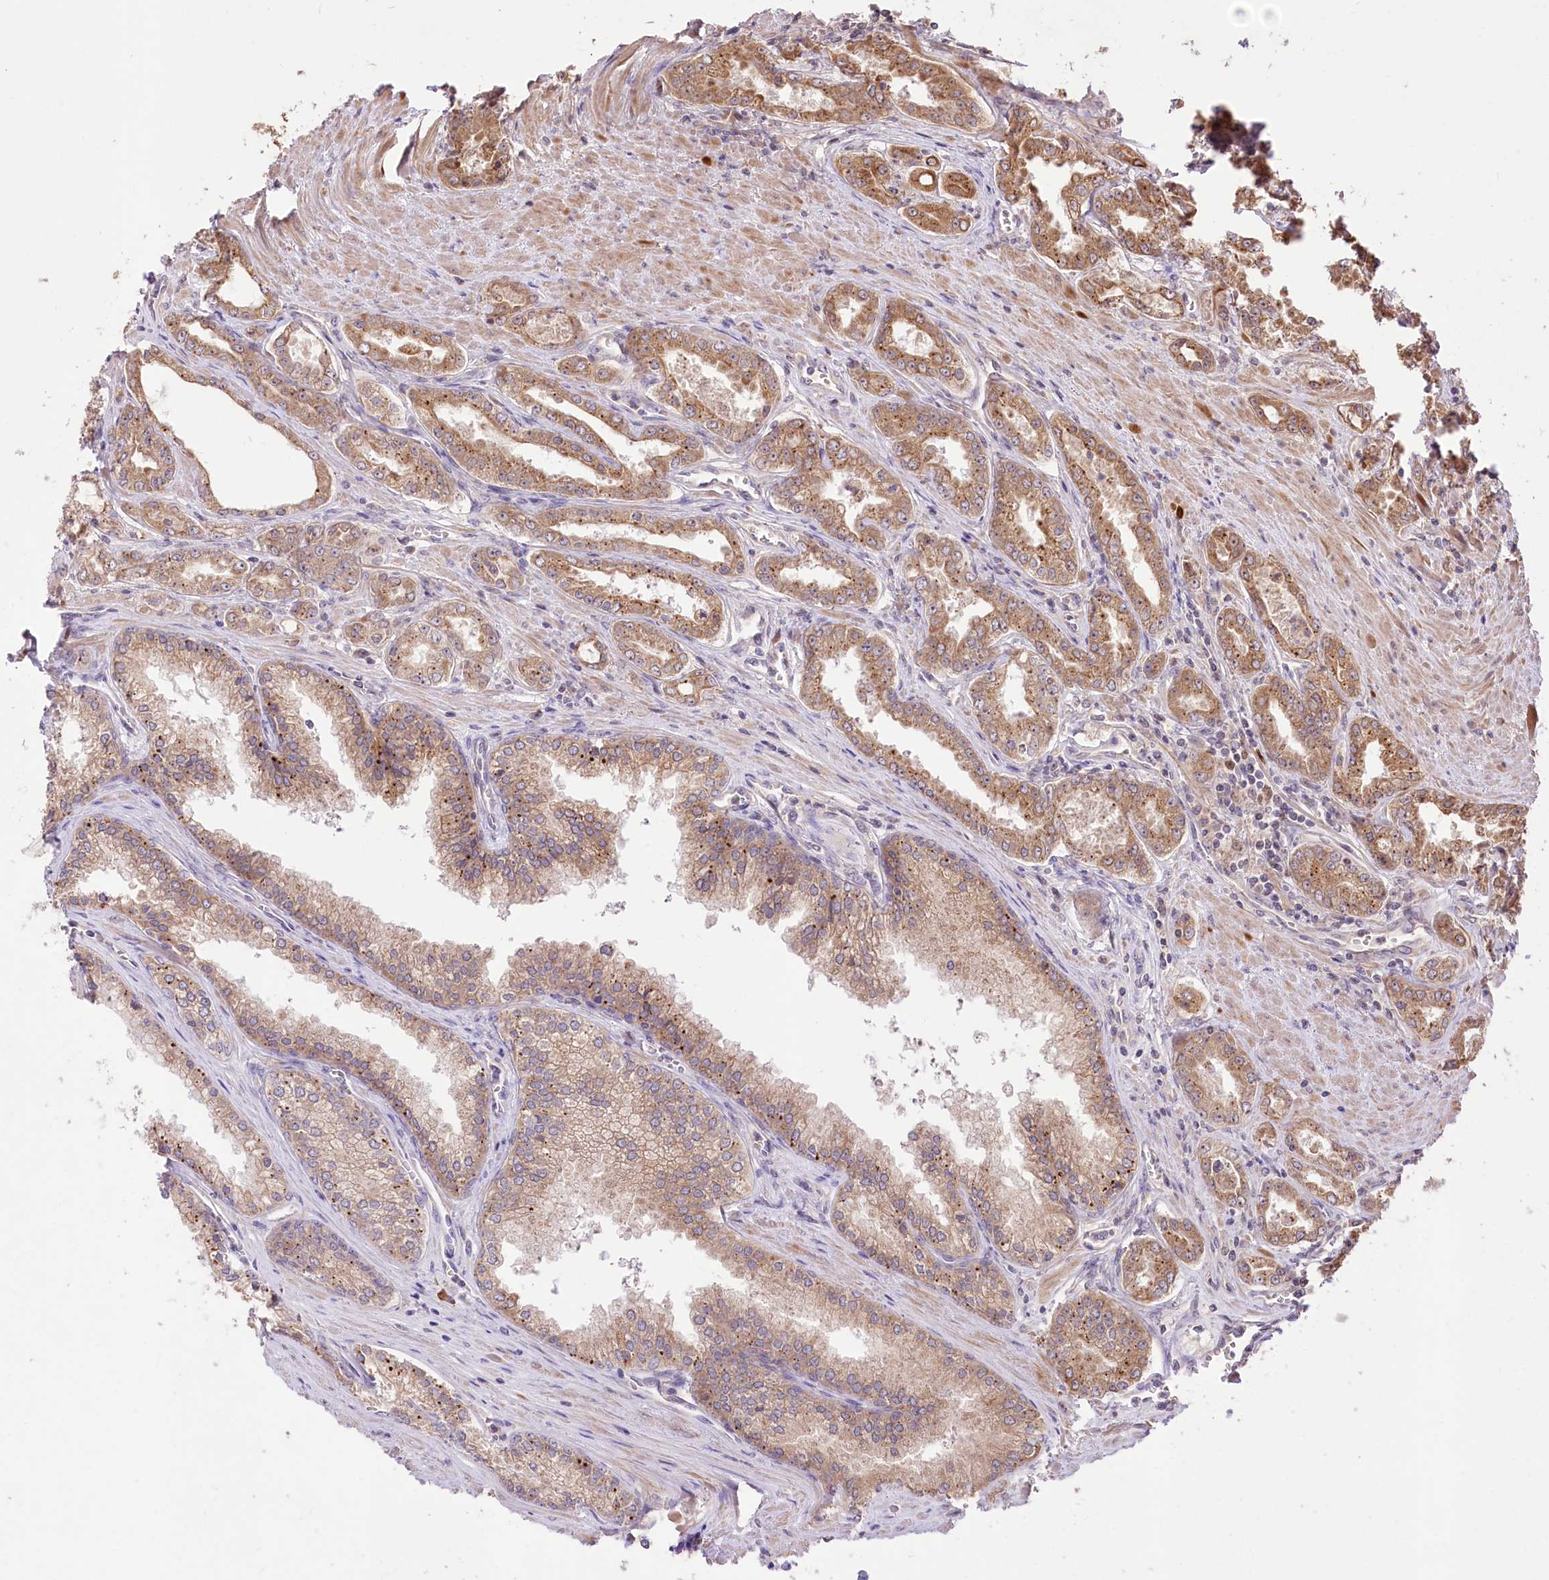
{"staining": {"intensity": "moderate", "quantity": ">75%", "location": "cytoplasmic/membranous"}, "tissue": "prostate cancer", "cell_type": "Tumor cells", "image_type": "cancer", "snomed": [{"axis": "morphology", "description": "Adenocarcinoma, High grade"}, {"axis": "topography", "description": "Prostate"}], "caption": "A histopathology image of prostate cancer (adenocarcinoma (high-grade)) stained for a protein reveals moderate cytoplasmic/membranous brown staining in tumor cells.", "gene": "HELT", "patient": {"sex": "male", "age": 72}}